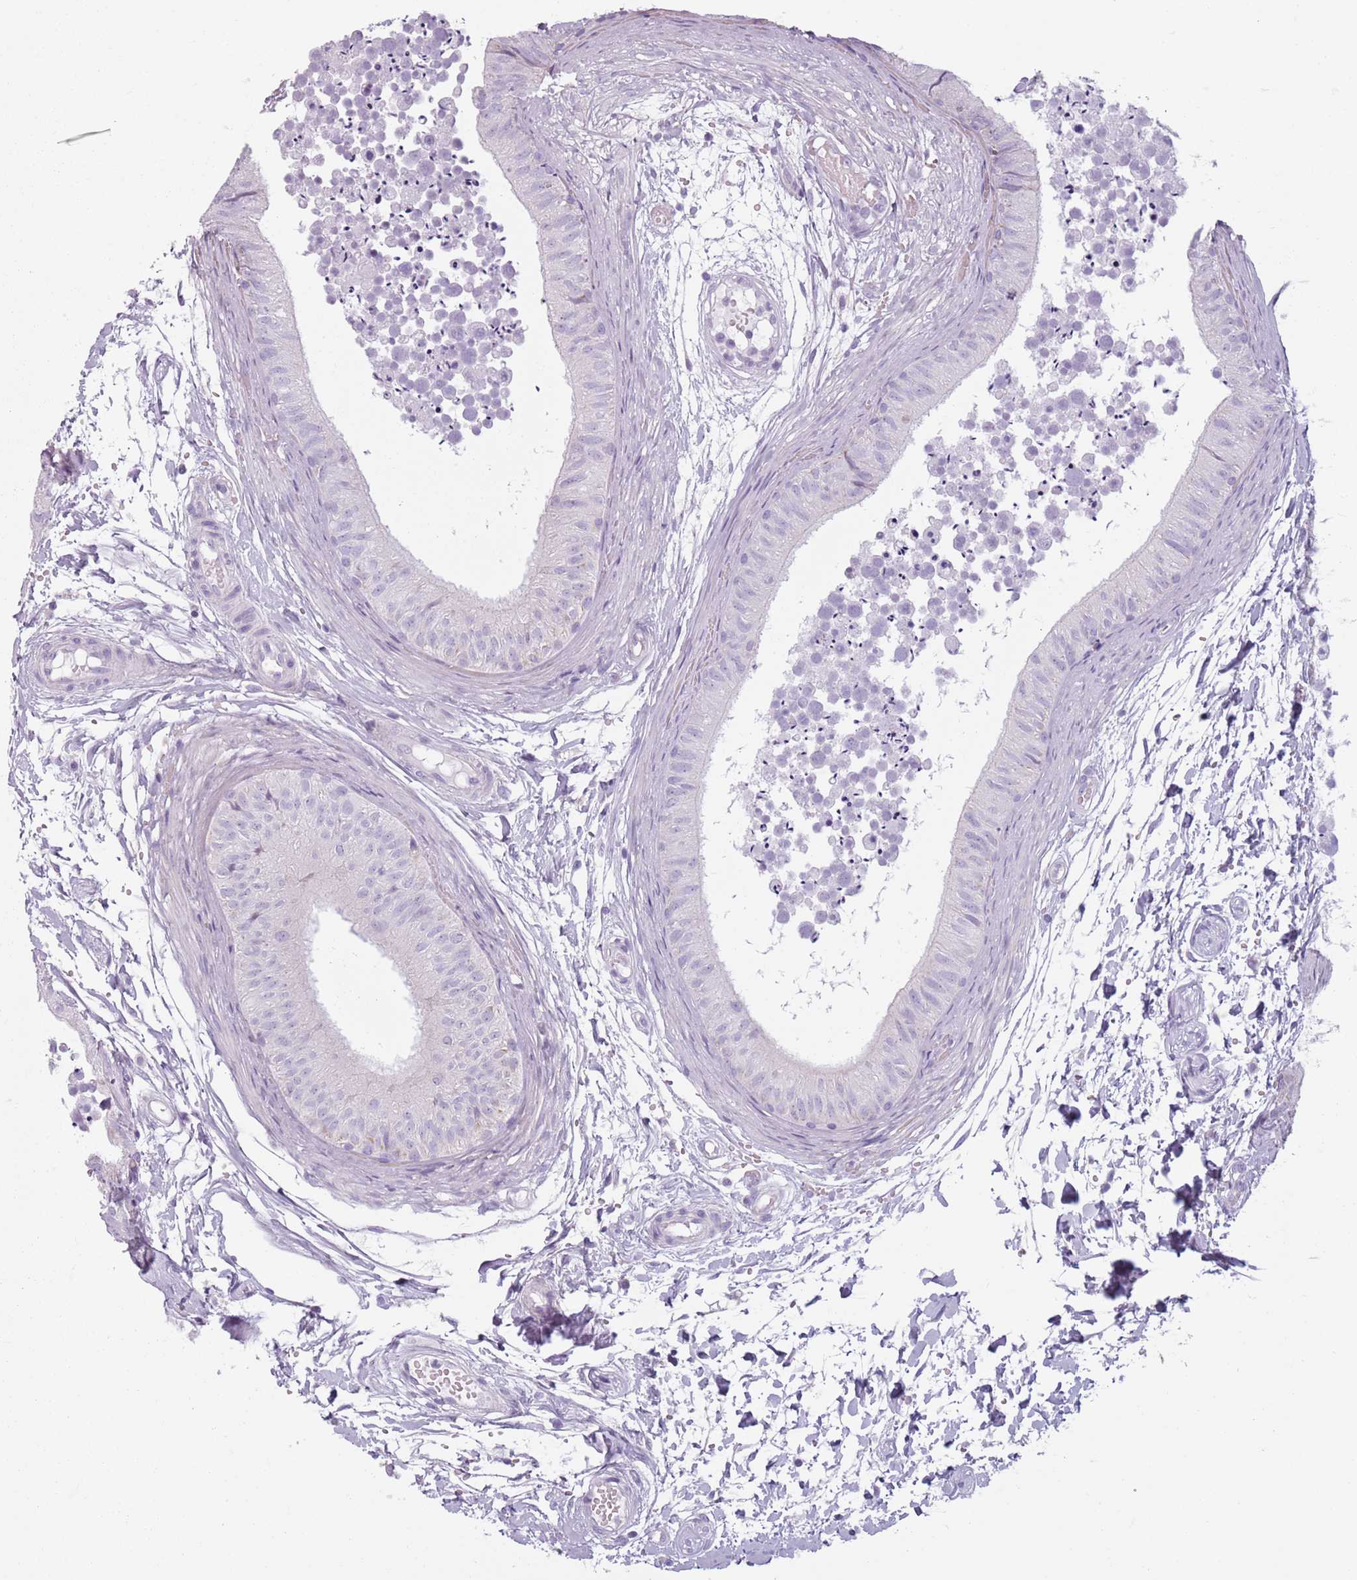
{"staining": {"intensity": "negative", "quantity": "none", "location": "none"}, "tissue": "epididymis", "cell_type": "Glandular cells", "image_type": "normal", "snomed": [{"axis": "morphology", "description": "Normal tissue, NOS"}, {"axis": "topography", "description": "Epididymis"}], "caption": "Immunohistochemistry (IHC) image of benign epididymis: human epididymis stained with DAB (3,3'-diaminobenzidine) shows no significant protein positivity in glandular cells. The staining is performed using DAB brown chromogen with nuclei counter-stained in using hematoxylin.", "gene": "MEGF8", "patient": {"sex": "male", "age": 15}}